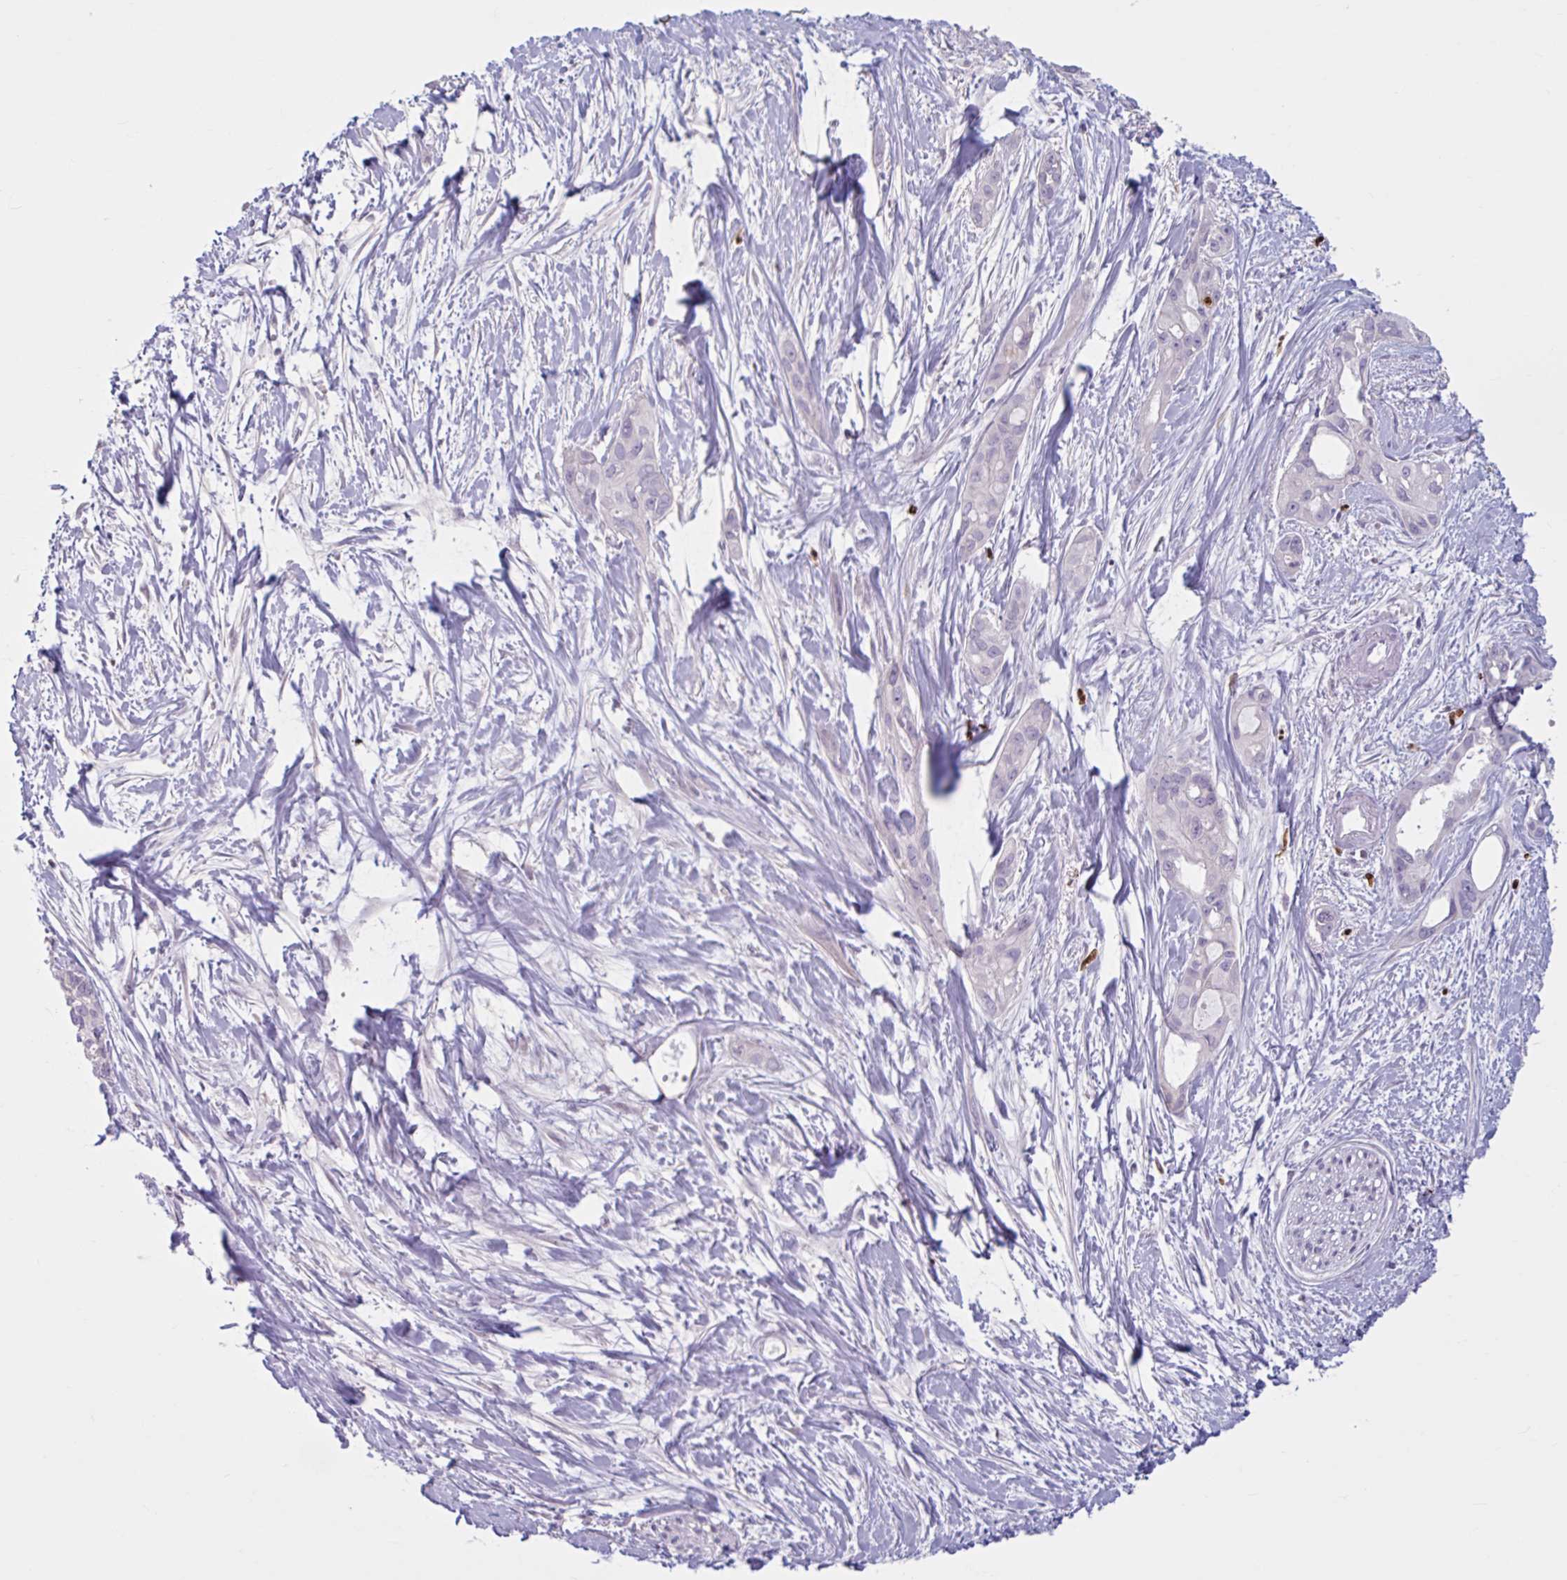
{"staining": {"intensity": "negative", "quantity": "none", "location": "none"}, "tissue": "pancreatic cancer", "cell_type": "Tumor cells", "image_type": "cancer", "snomed": [{"axis": "morphology", "description": "Adenocarcinoma, NOS"}, {"axis": "topography", "description": "Pancreas"}], "caption": "Immunohistochemistry (IHC) micrograph of neoplastic tissue: pancreatic cancer stained with DAB (3,3'-diaminobenzidine) displays no significant protein staining in tumor cells.", "gene": "CEP120", "patient": {"sex": "female", "age": 50}}